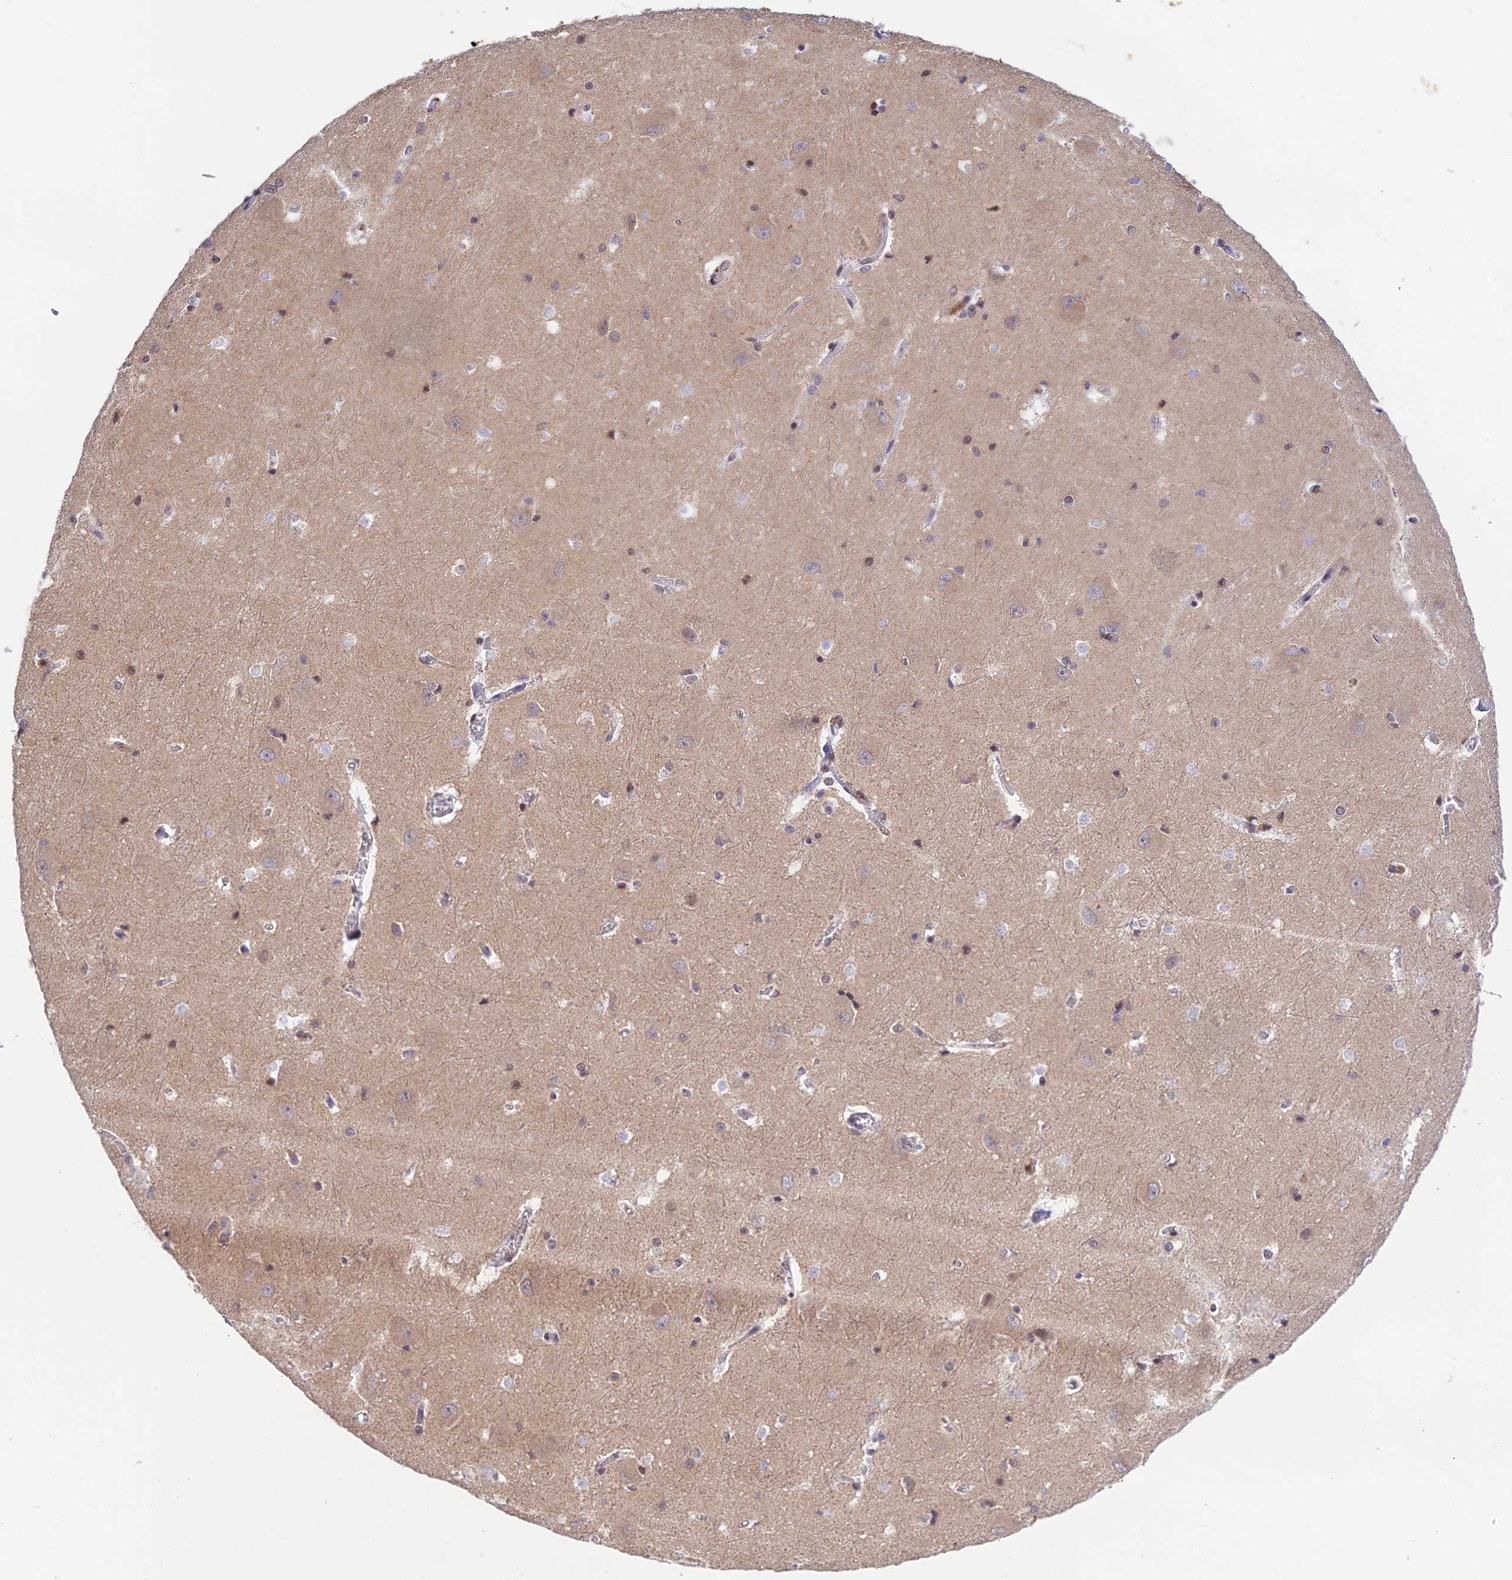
{"staining": {"intensity": "moderate", "quantity": "<25%", "location": "cytoplasmic/membranous,nuclear"}, "tissue": "caudate", "cell_type": "Glial cells", "image_type": "normal", "snomed": [{"axis": "morphology", "description": "Normal tissue, NOS"}, {"axis": "topography", "description": "Lateral ventricle wall"}], "caption": "A histopathology image of caudate stained for a protein displays moderate cytoplasmic/membranous,nuclear brown staining in glial cells. The protein is stained brown, and the nuclei are stained in blue (DAB IHC with brightfield microscopy, high magnification).", "gene": "PEX16", "patient": {"sex": "male", "age": 37}}